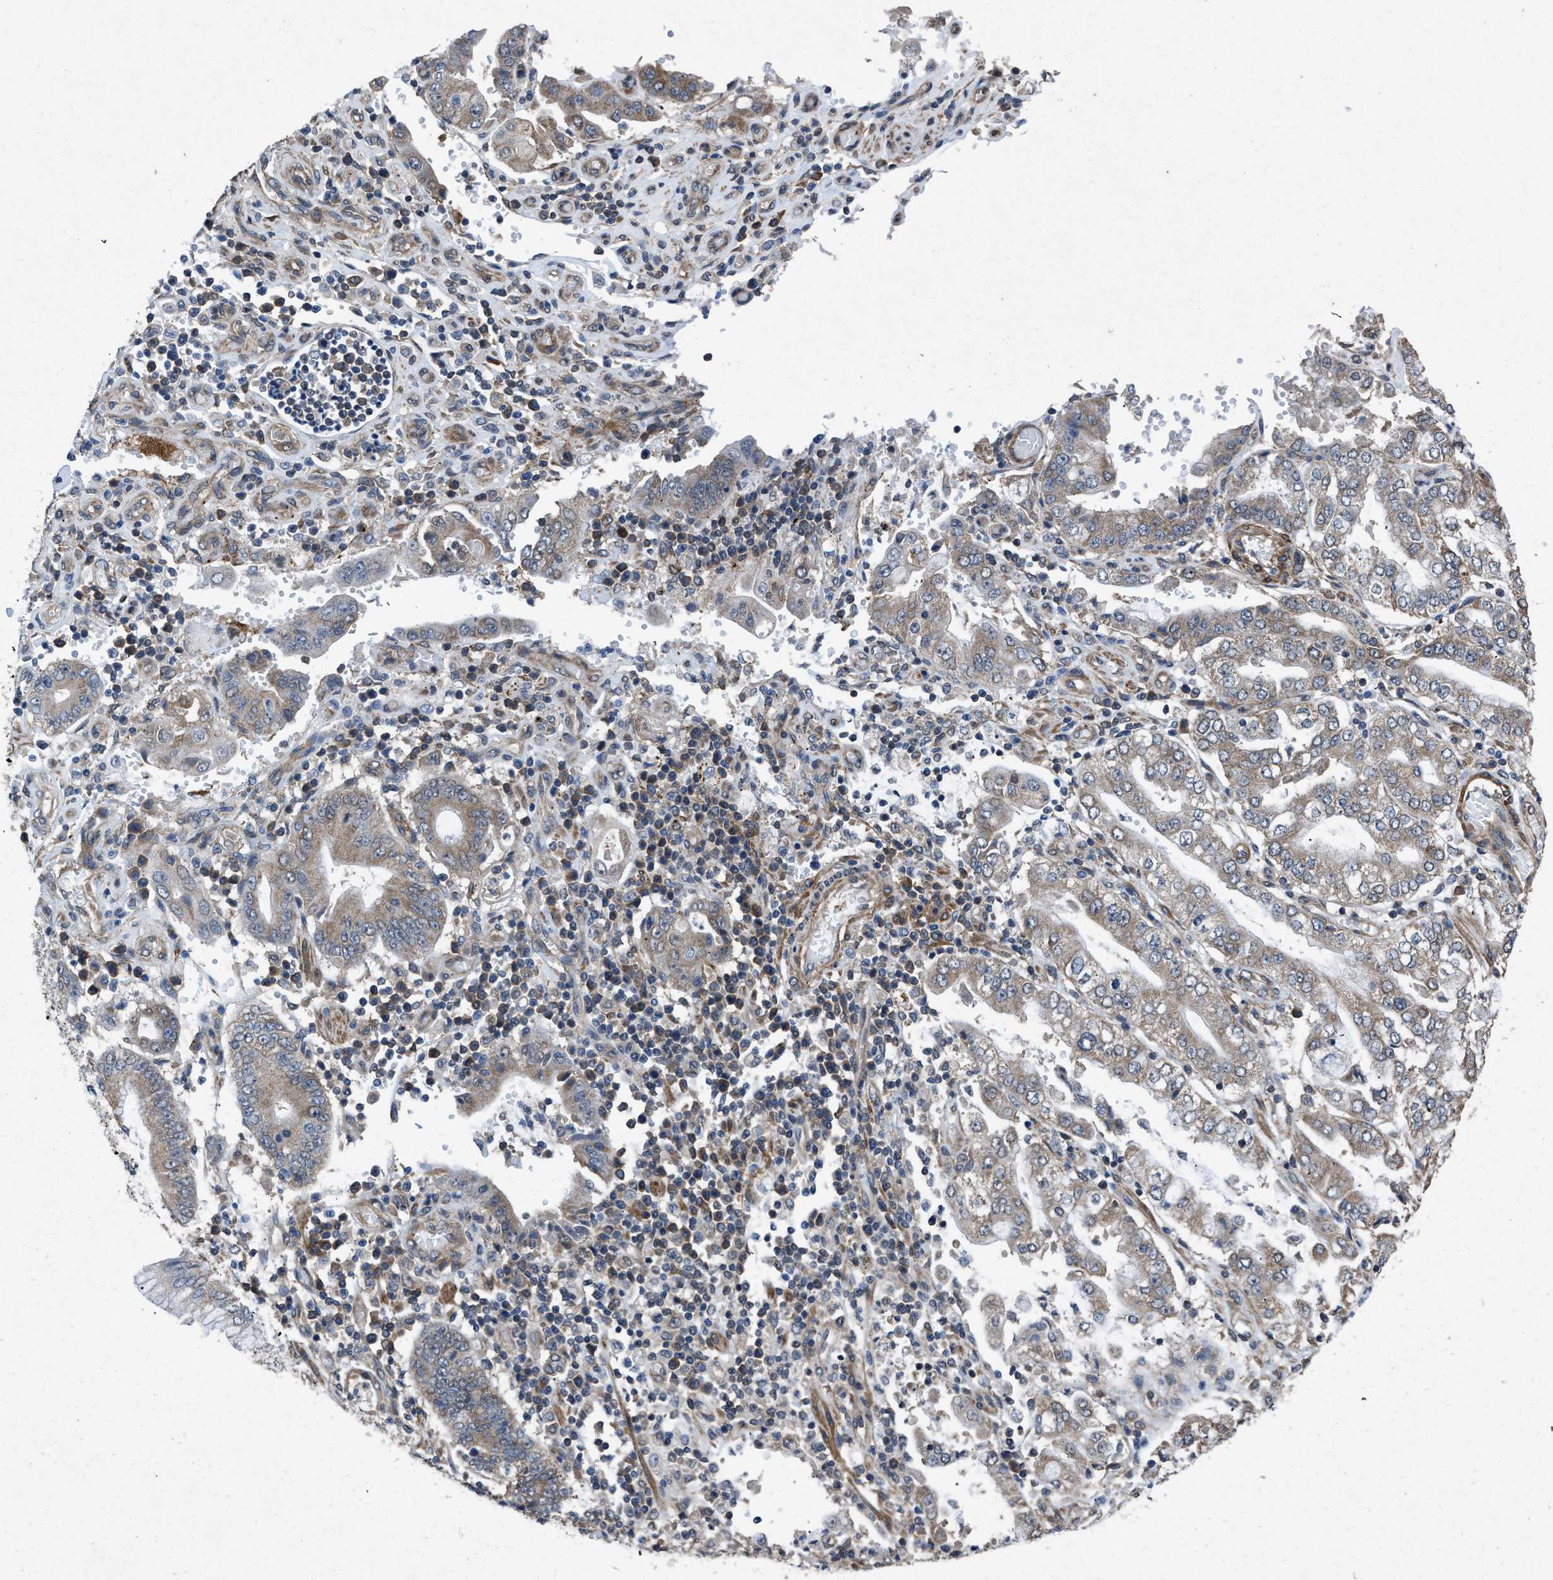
{"staining": {"intensity": "weak", "quantity": ">75%", "location": "cytoplasmic/membranous"}, "tissue": "stomach cancer", "cell_type": "Tumor cells", "image_type": "cancer", "snomed": [{"axis": "morphology", "description": "Adenocarcinoma, NOS"}, {"axis": "topography", "description": "Stomach"}], "caption": "Protein staining of stomach cancer (adenocarcinoma) tissue displays weak cytoplasmic/membranous expression in approximately >75% of tumor cells. The staining was performed using DAB (3,3'-diaminobenzidine) to visualize the protein expression in brown, while the nuclei were stained in blue with hematoxylin (Magnification: 20x).", "gene": "ARL6", "patient": {"sex": "male", "age": 76}}